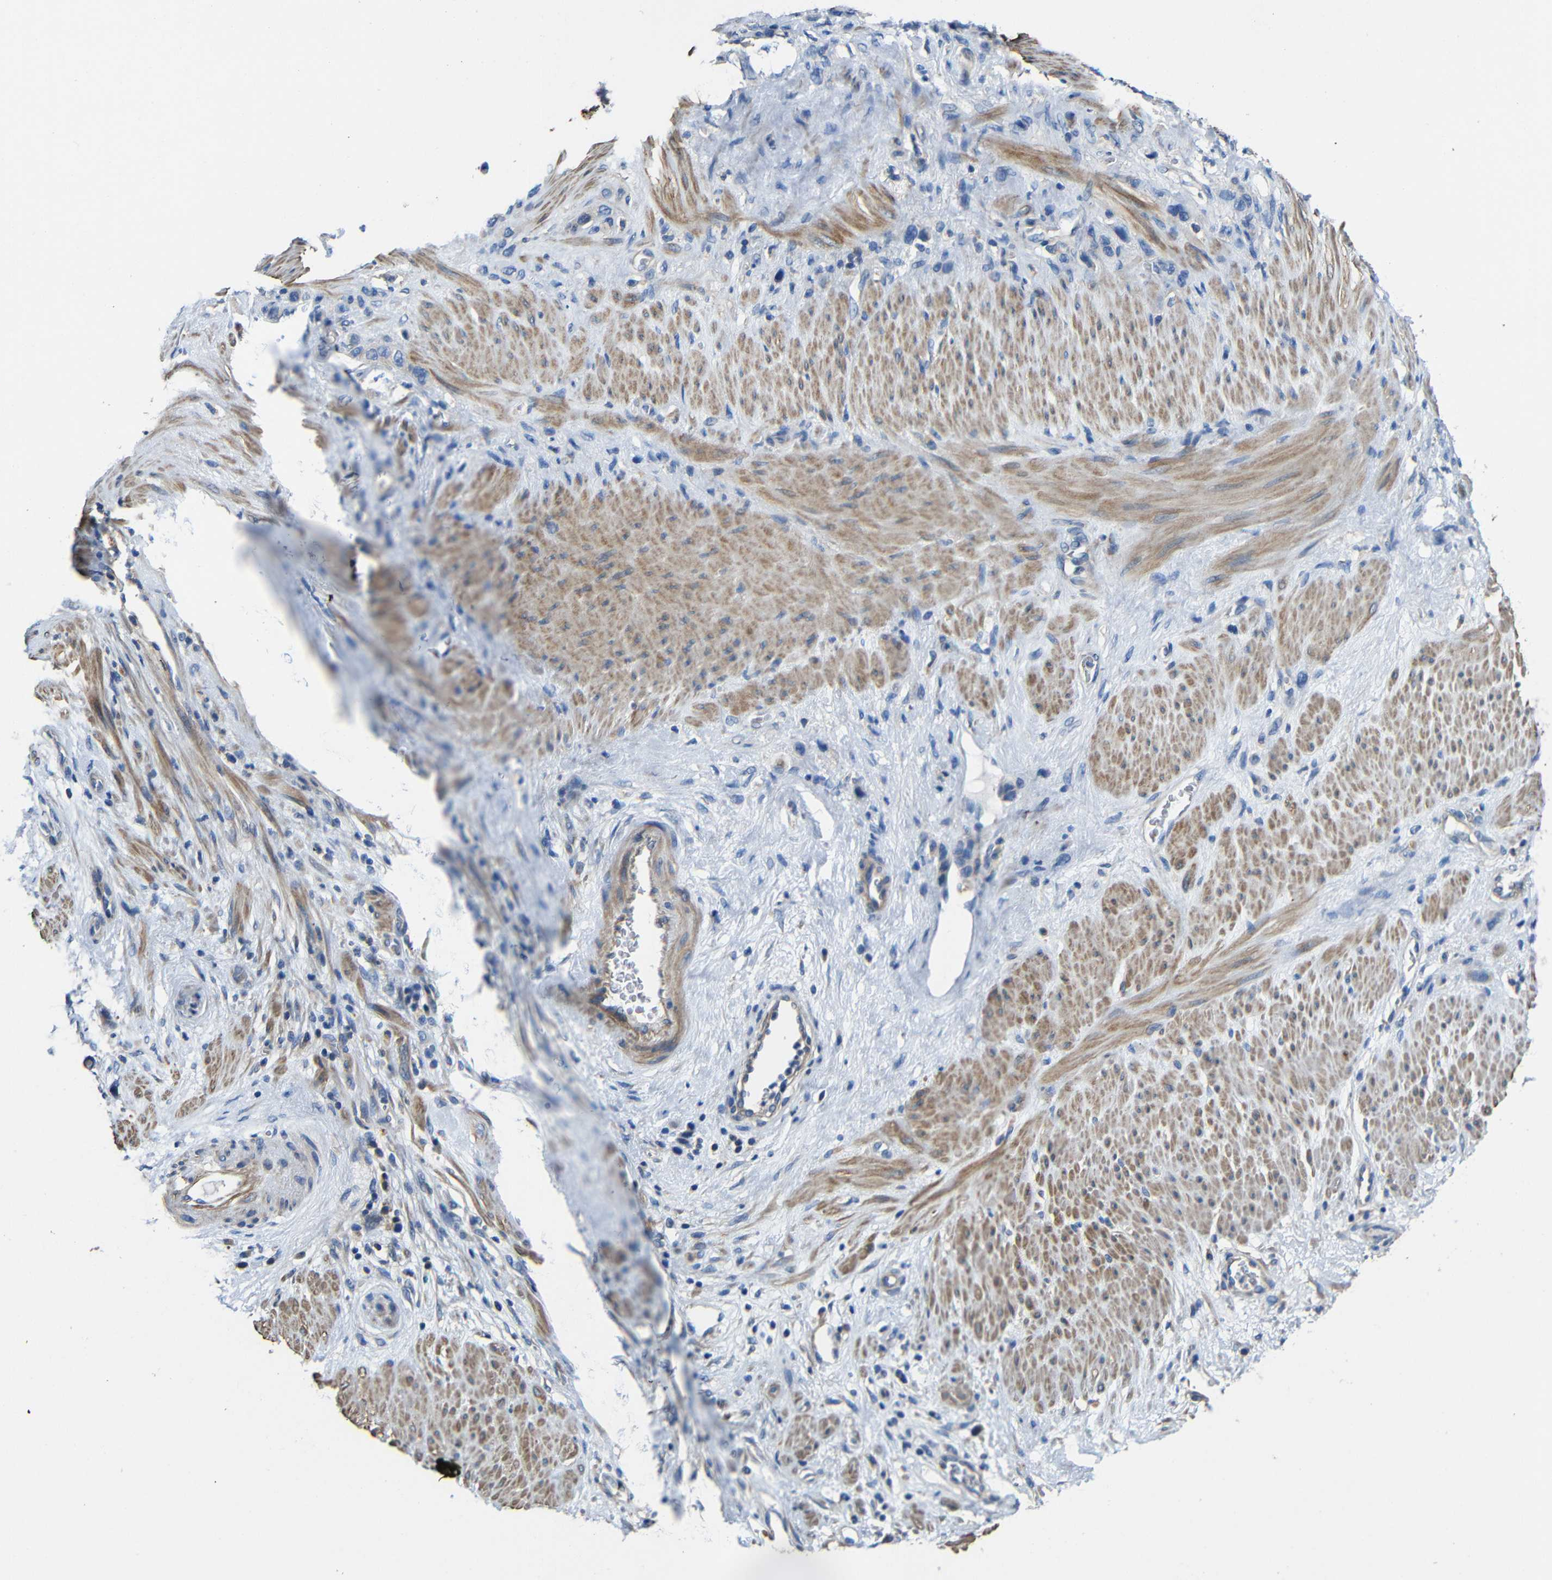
{"staining": {"intensity": "weak", "quantity": "<25%", "location": "cytoplasmic/membranous"}, "tissue": "stomach cancer", "cell_type": "Tumor cells", "image_type": "cancer", "snomed": [{"axis": "morphology", "description": "Adenocarcinoma, NOS"}, {"axis": "morphology", "description": "Adenocarcinoma, High grade"}, {"axis": "topography", "description": "Stomach, upper"}, {"axis": "topography", "description": "Stomach, lower"}], "caption": "Immunohistochemistry (IHC) micrograph of adenocarcinoma (stomach) stained for a protein (brown), which reveals no staining in tumor cells.", "gene": "GDI1", "patient": {"sex": "female", "age": 65}}